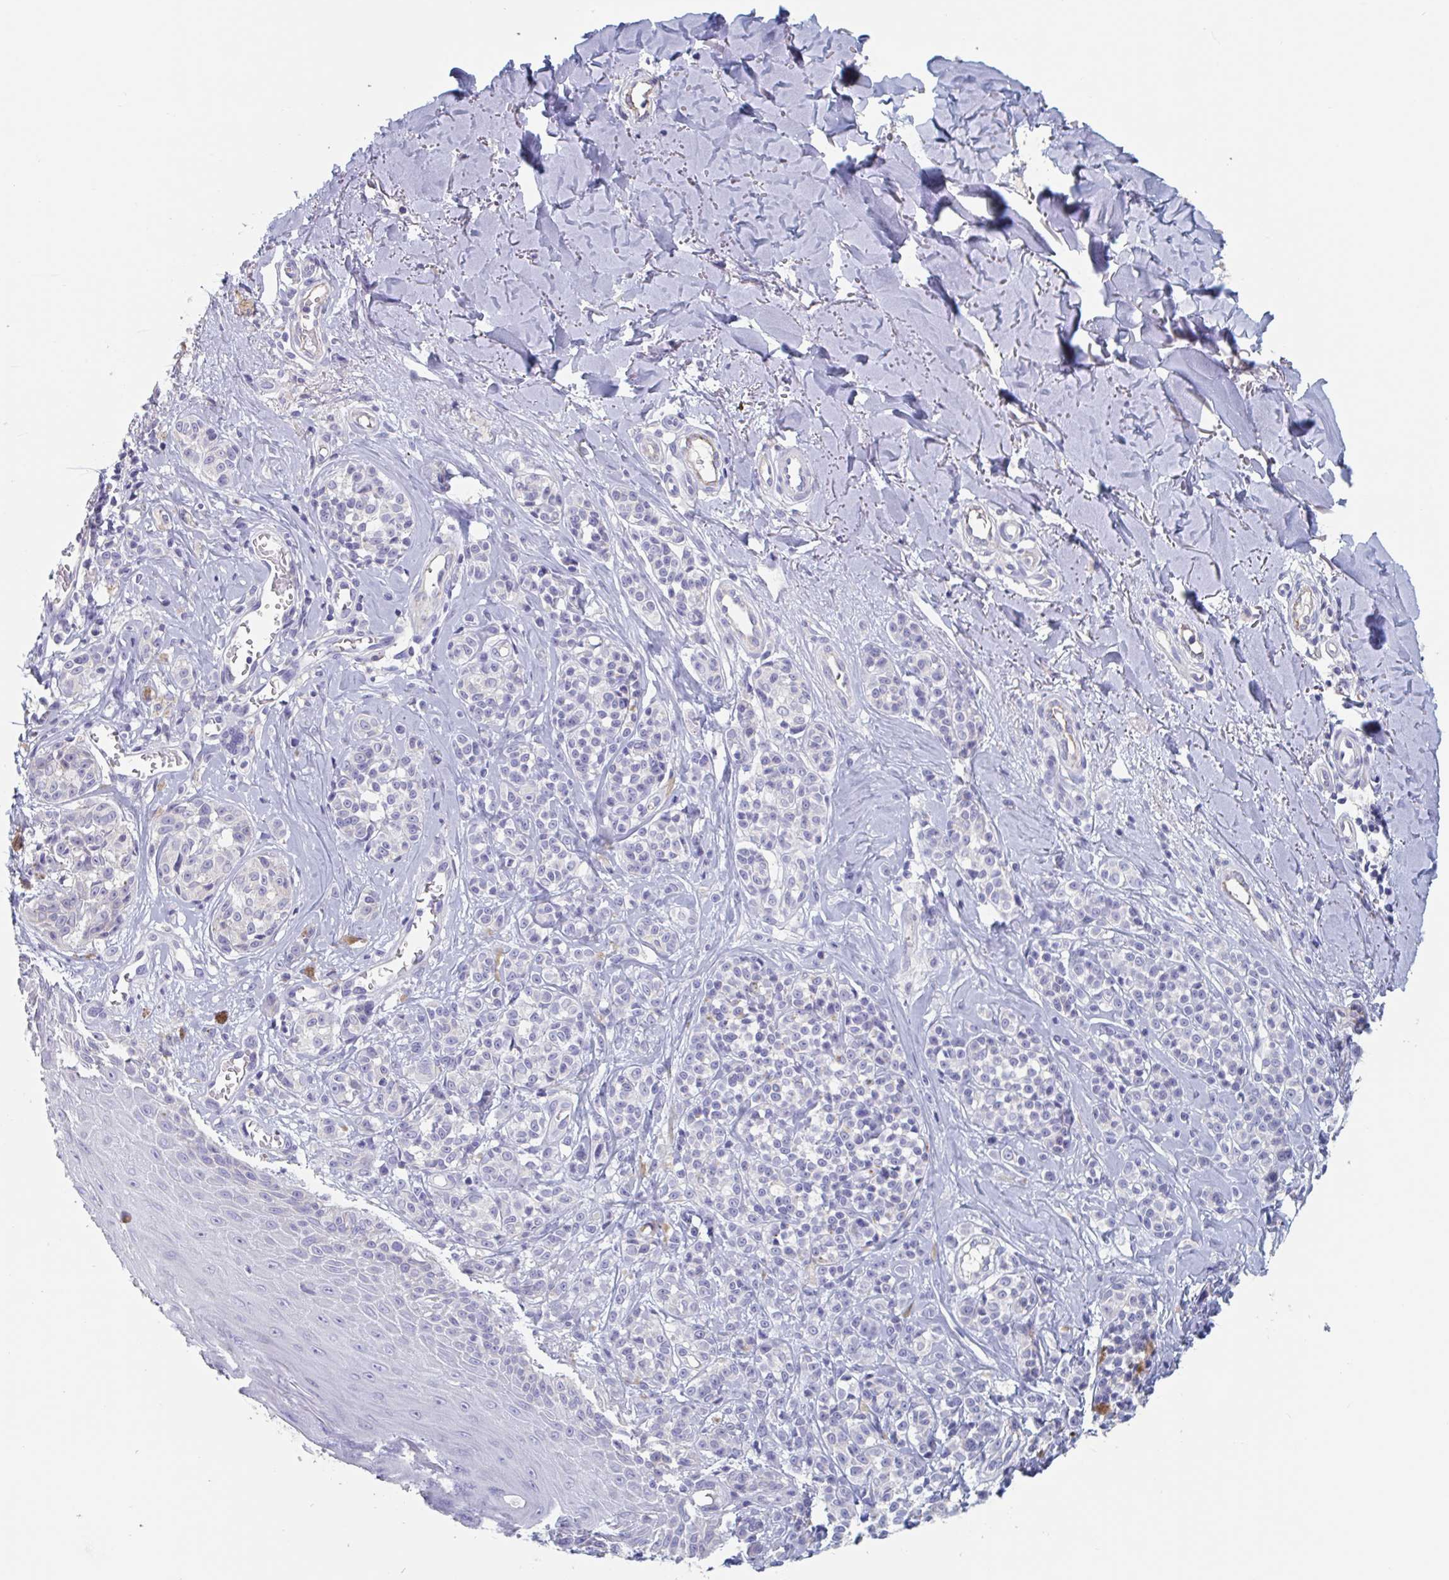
{"staining": {"intensity": "negative", "quantity": "none", "location": "none"}, "tissue": "melanoma", "cell_type": "Tumor cells", "image_type": "cancer", "snomed": [{"axis": "morphology", "description": "Malignant melanoma, NOS"}, {"axis": "topography", "description": "Skin"}], "caption": "Human malignant melanoma stained for a protein using immunohistochemistry exhibits no staining in tumor cells.", "gene": "ABHD16A", "patient": {"sex": "male", "age": 74}}